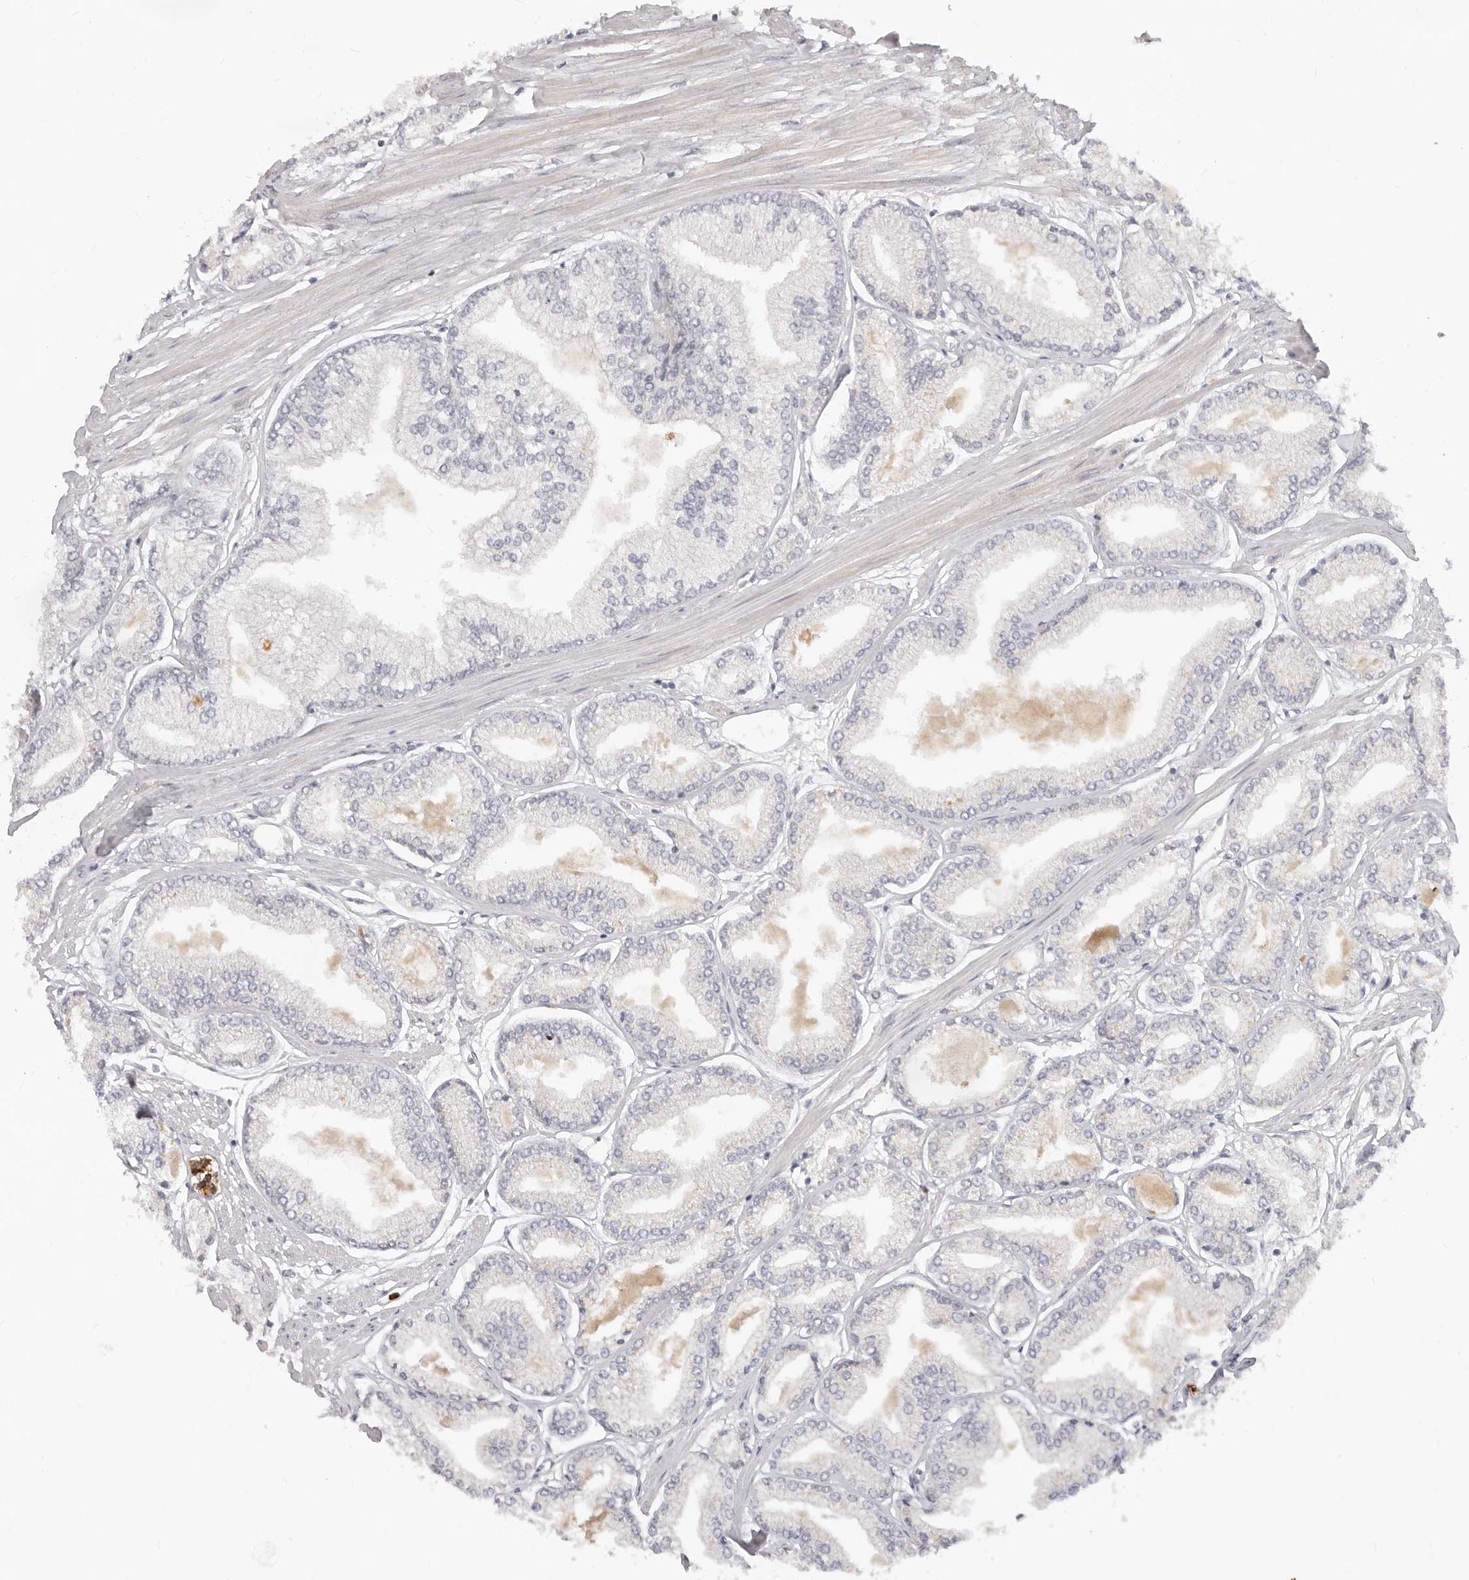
{"staining": {"intensity": "negative", "quantity": "none", "location": "none"}, "tissue": "prostate cancer", "cell_type": "Tumor cells", "image_type": "cancer", "snomed": [{"axis": "morphology", "description": "Adenocarcinoma, Low grade"}, {"axis": "topography", "description": "Prostate"}], "caption": "High magnification brightfield microscopy of prostate cancer (low-grade adenocarcinoma) stained with DAB (brown) and counterstained with hematoxylin (blue): tumor cells show no significant expression.", "gene": "USP49", "patient": {"sex": "male", "age": 52}}